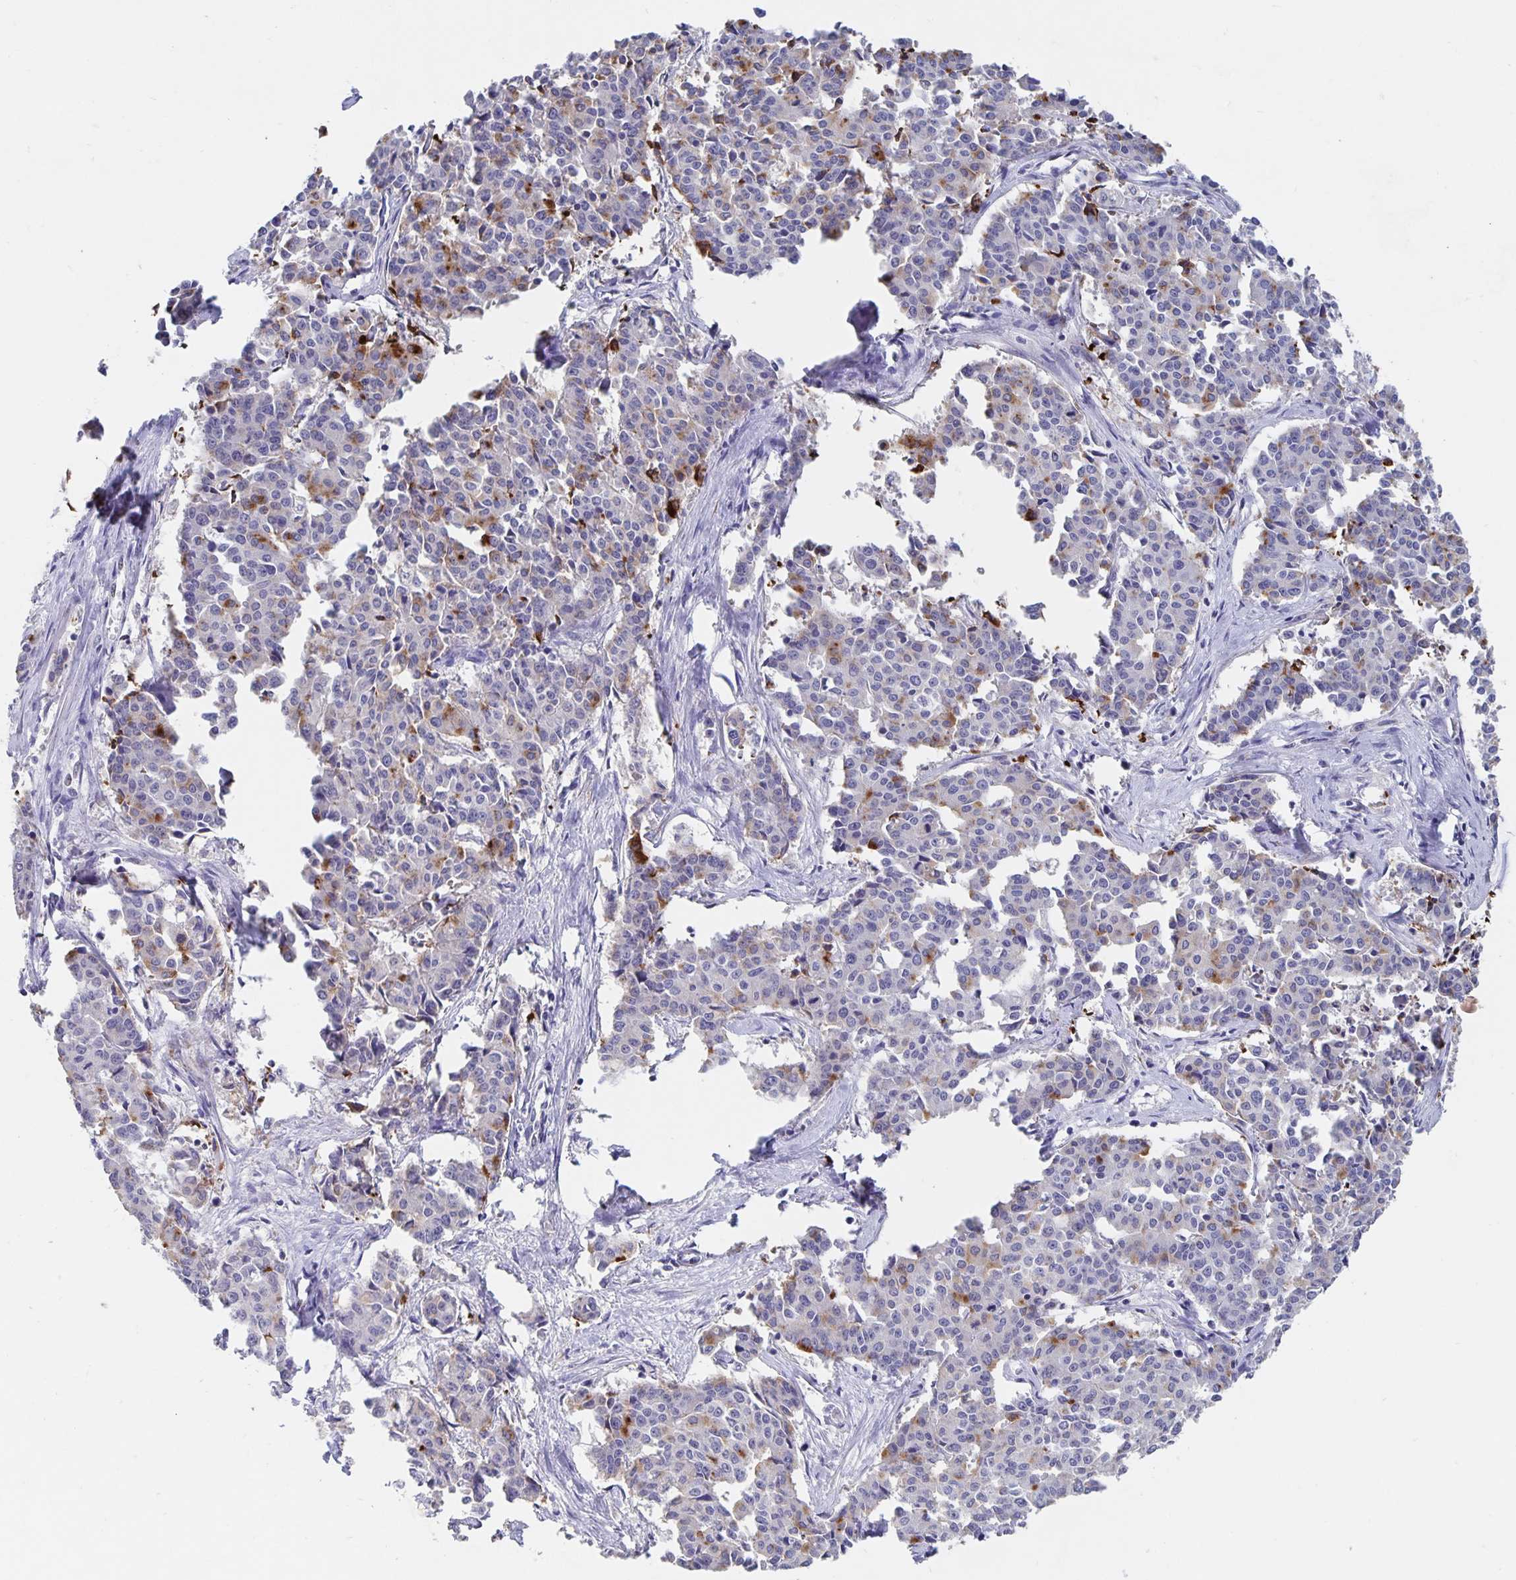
{"staining": {"intensity": "moderate", "quantity": "<25%", "location": "cytoplasmic/membranous"}, "tissue": "cervical cancer", "cell_type": "Tumor cells", "image_type": "cancer", "snomed": [{"axis": "morphology", "description": "Squamous cell carcinoma, NOS"}, {"axis": "topography", "description": "Cervix"}], "caption": "Protein staining shows moderate cytoplasmic/membranous staining in about <25% of tumor cells in squamous cell carcinoma (cervical).", "gene": "SMOC1", "patient": {"sex": "female", "age": 28}}